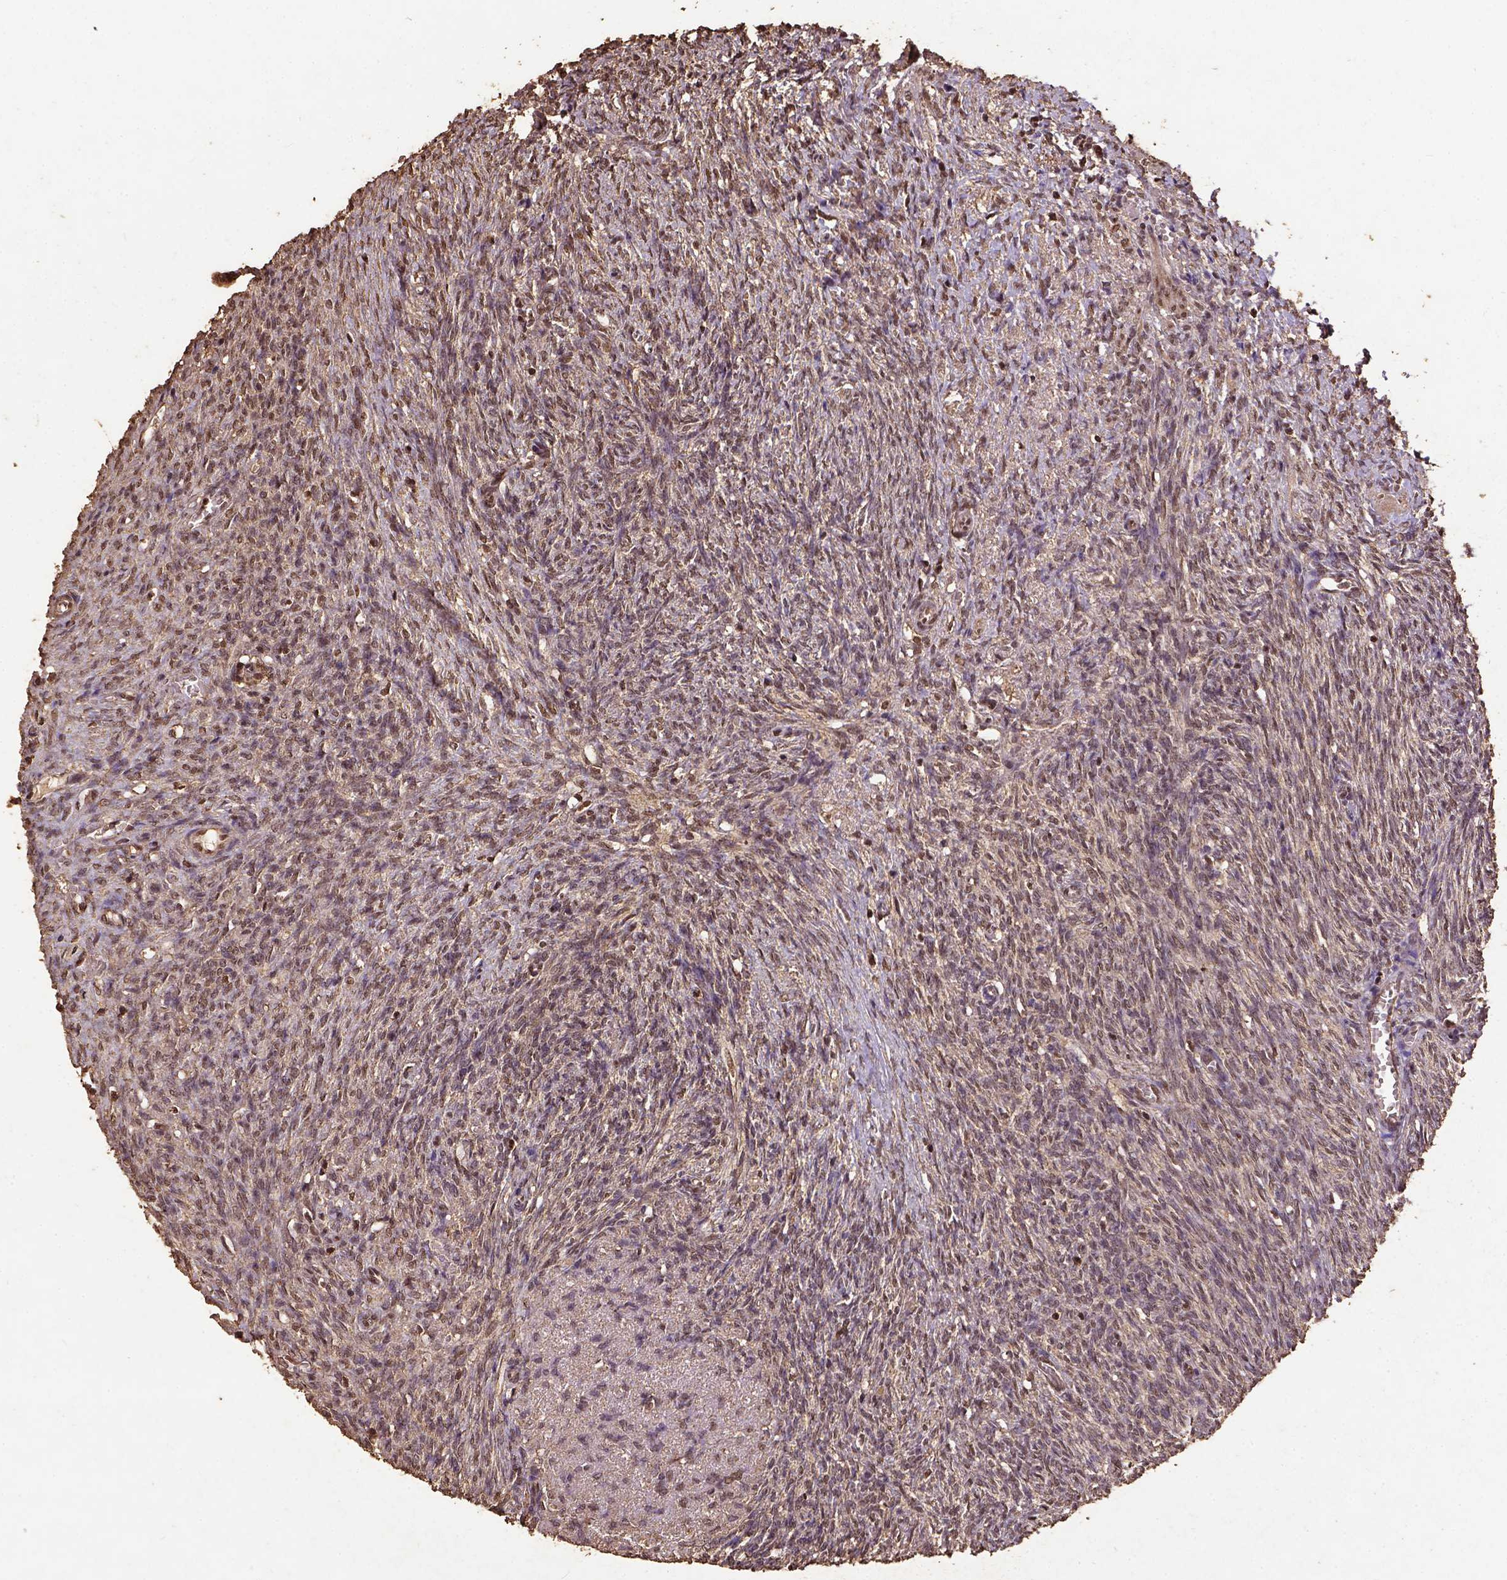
{"staining": {"intensity": "moderate", "quantity": ">75%", "location": "nuclear"}, "tissue": "ovary", "cell_type": "Follicle cells", "image_type": "normal", "snomed": [{"axis": "morphology", "description": "Normal tissue, NOS"}, {"axis": "topography", "description": "Ovary"}], "caption": "Protein analysis of normal ovary exhibits moderate nuclear staining in about >75% of follicle cells.", "gene": "NACC1", "patient": {"sex": "female", "age": 46}}